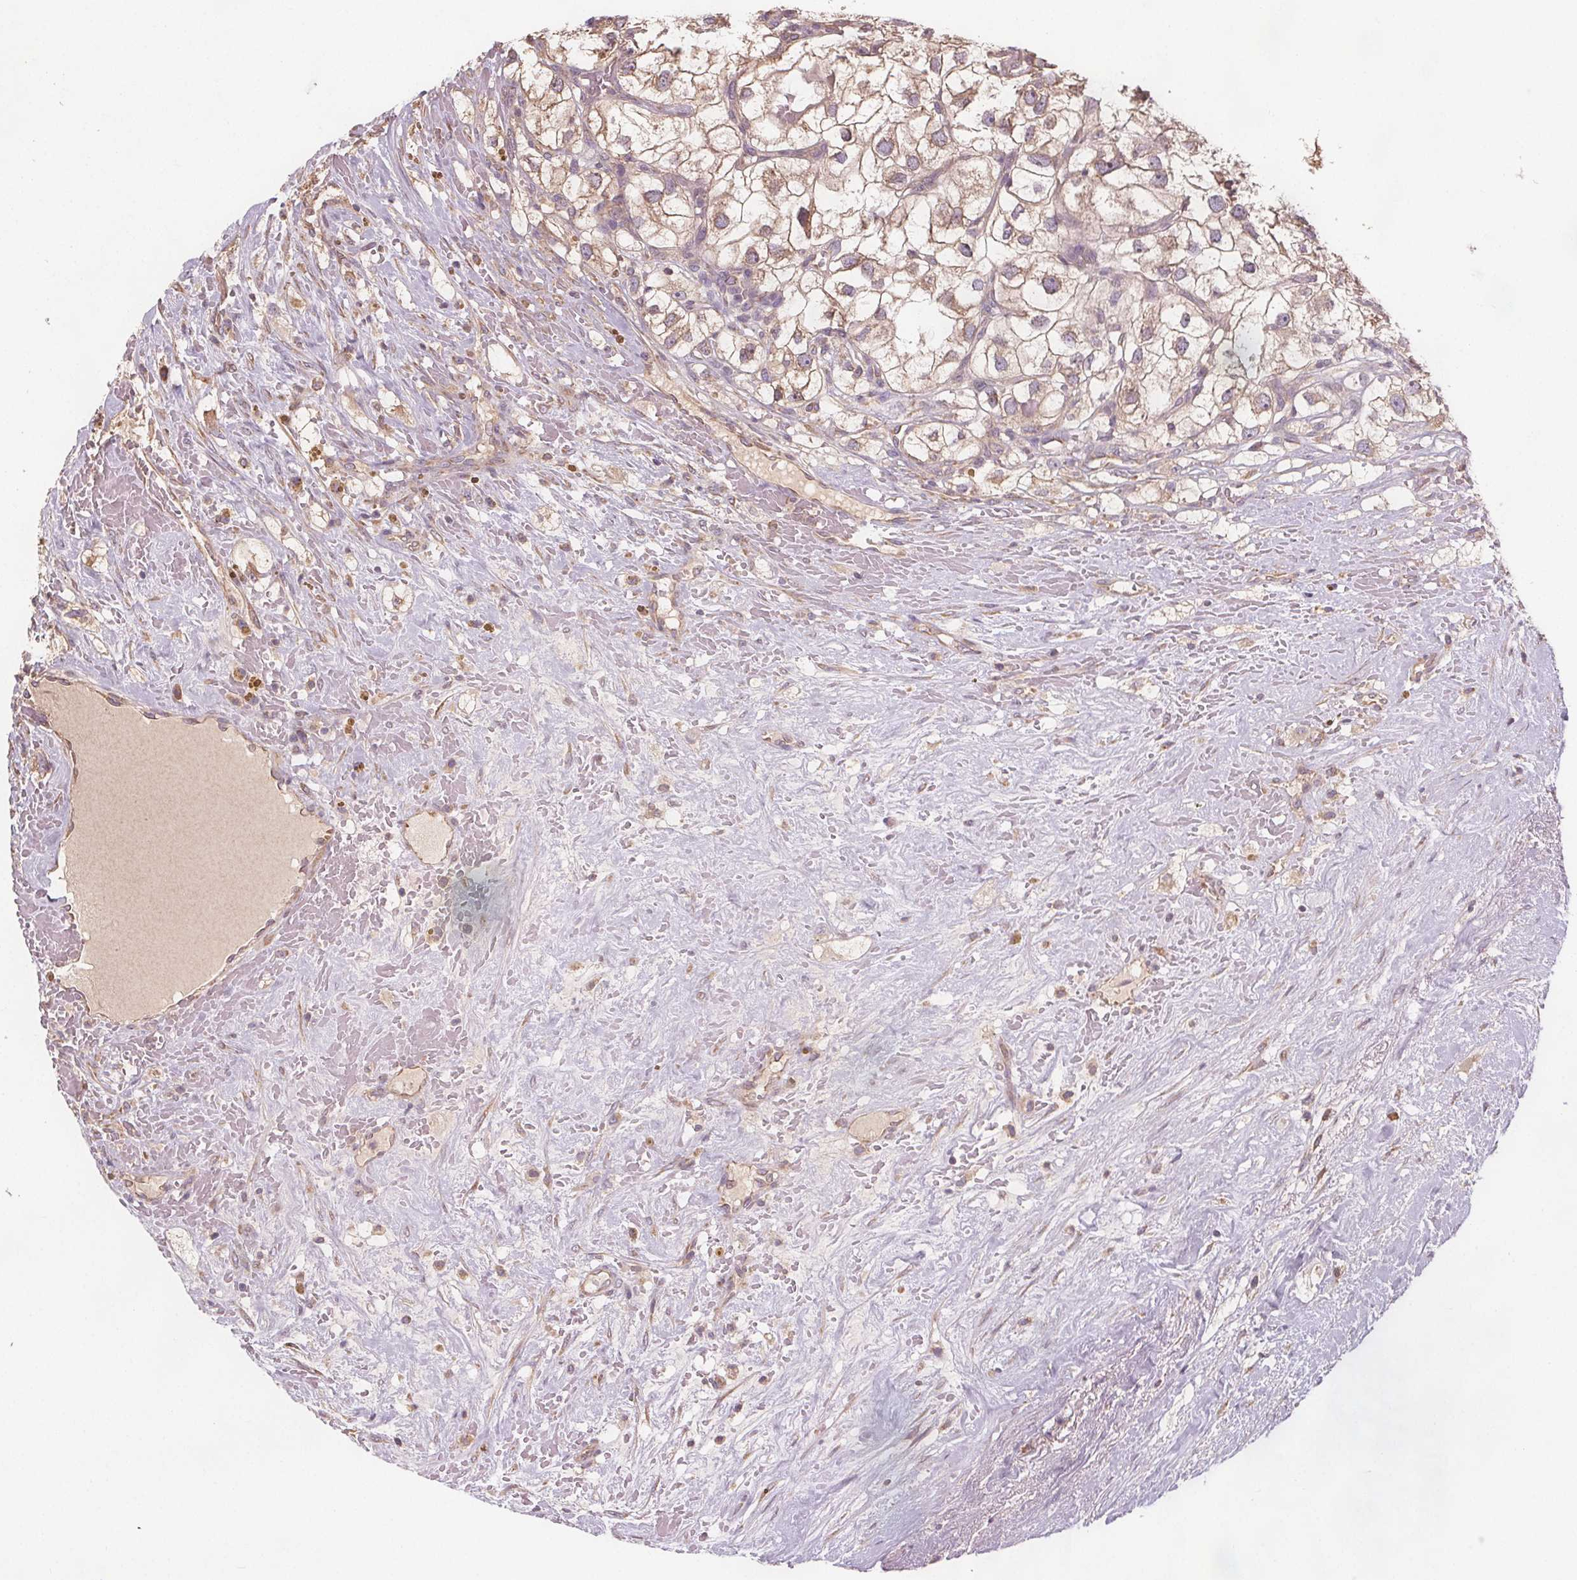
{"staining": {"intensity": "weak", "quantity": "<25%", "location": "cytoplasmic/membranous"}, "tissue": "renal cancer", "cell_type": "Tumor cells", "image_type": "cancer", "snomed": [{"axis": "morphology", "description": "Adenocarcinoma, NOS"}, {"axis": "topography", "description": "Kidney"}], "caption": "Photomicrograph shows no protein expression in tumor cells of renal cancer tissue. (Stains: DAB (3,3'-diaminobenzidine) immunohistochemistry with hematoxylin counter stain, Microscopy: brightfield microscopy at high magnification).", "gene": "TMEM80", "patient": {"sex": "male", "age": 59}}